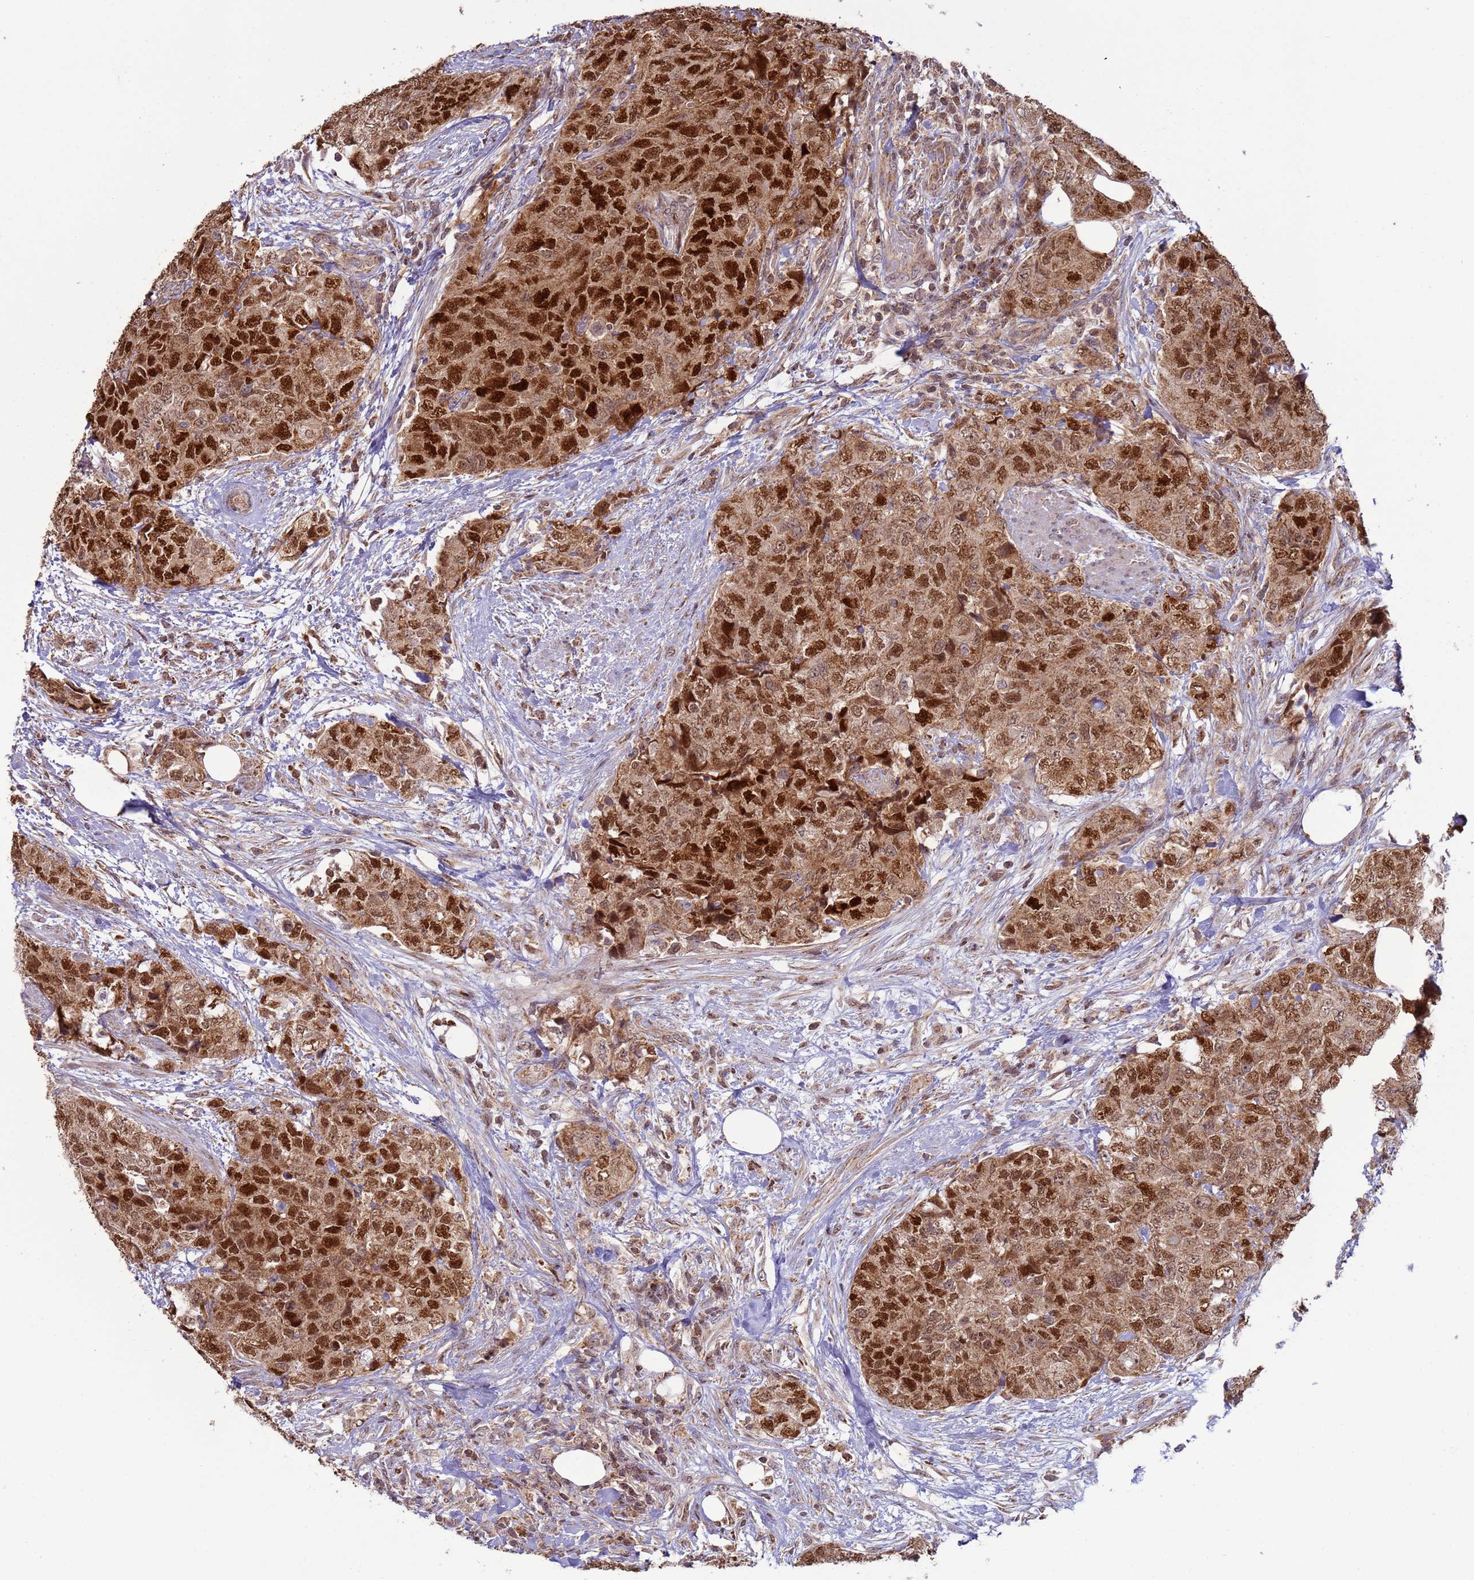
{"staining": {"intensity": "strong", "quantity": ">75%", "location": "nuclear"}, "tissue": "urothelial cancer", "cell_type": "Tumor cells", "image_type": "cancer", "snomed": [{"axis": "morphology", "description": "Urothelial carcinoma, High grade"}, {"axis": "topography", "description": "Urinary bladder"}], "caption": "DAB (3,3'-diaminobenzidine) immunohistochemical staining of human urothelial cancer displays strong nuclear protein expression in approximately >75% of tumor cells.", "gene": "RCOR2", "patient": {"sex": "female", "age": 78}}